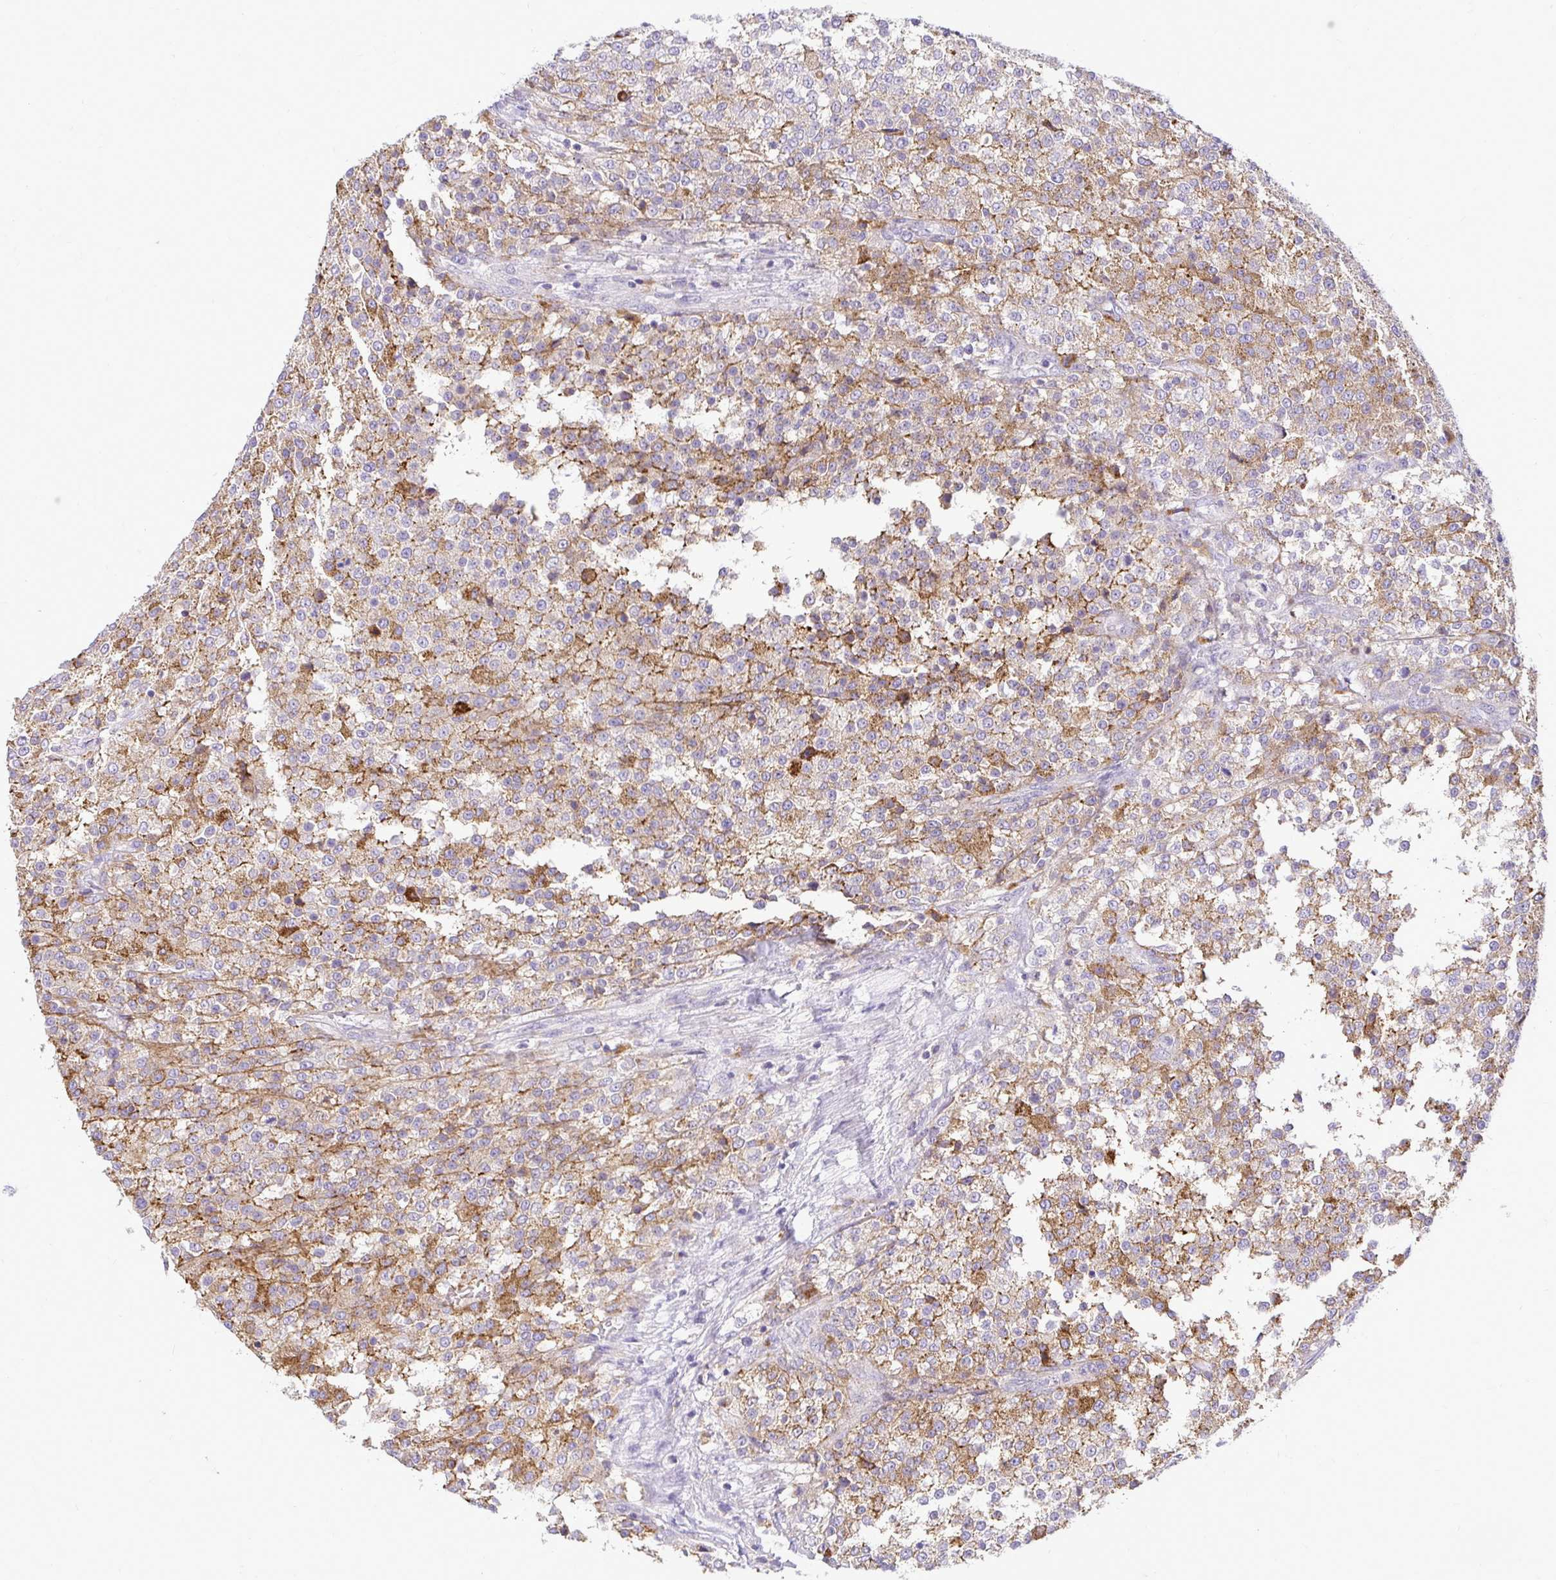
{"staining": {"intensity": "moderate", "quantity": "25%-75%", "location": "cytoplasmic/membranous"}, "tissue": "testis cancer", "cell_type": "Tumor cells", "image_type": "cancer", "snomed": [{"axis": "morphology", "description": "Seminoma, NOS"}, {"axis": "topography", "description": "Testis"}], "caption": "Human testis cancer stained with a brown dye reveals moderate cytoplasmic/membranous positive staining in about 25%-75% of tumor cells.", "gene": "PKN3", "patient": {"sex": "male", "age": 59}}